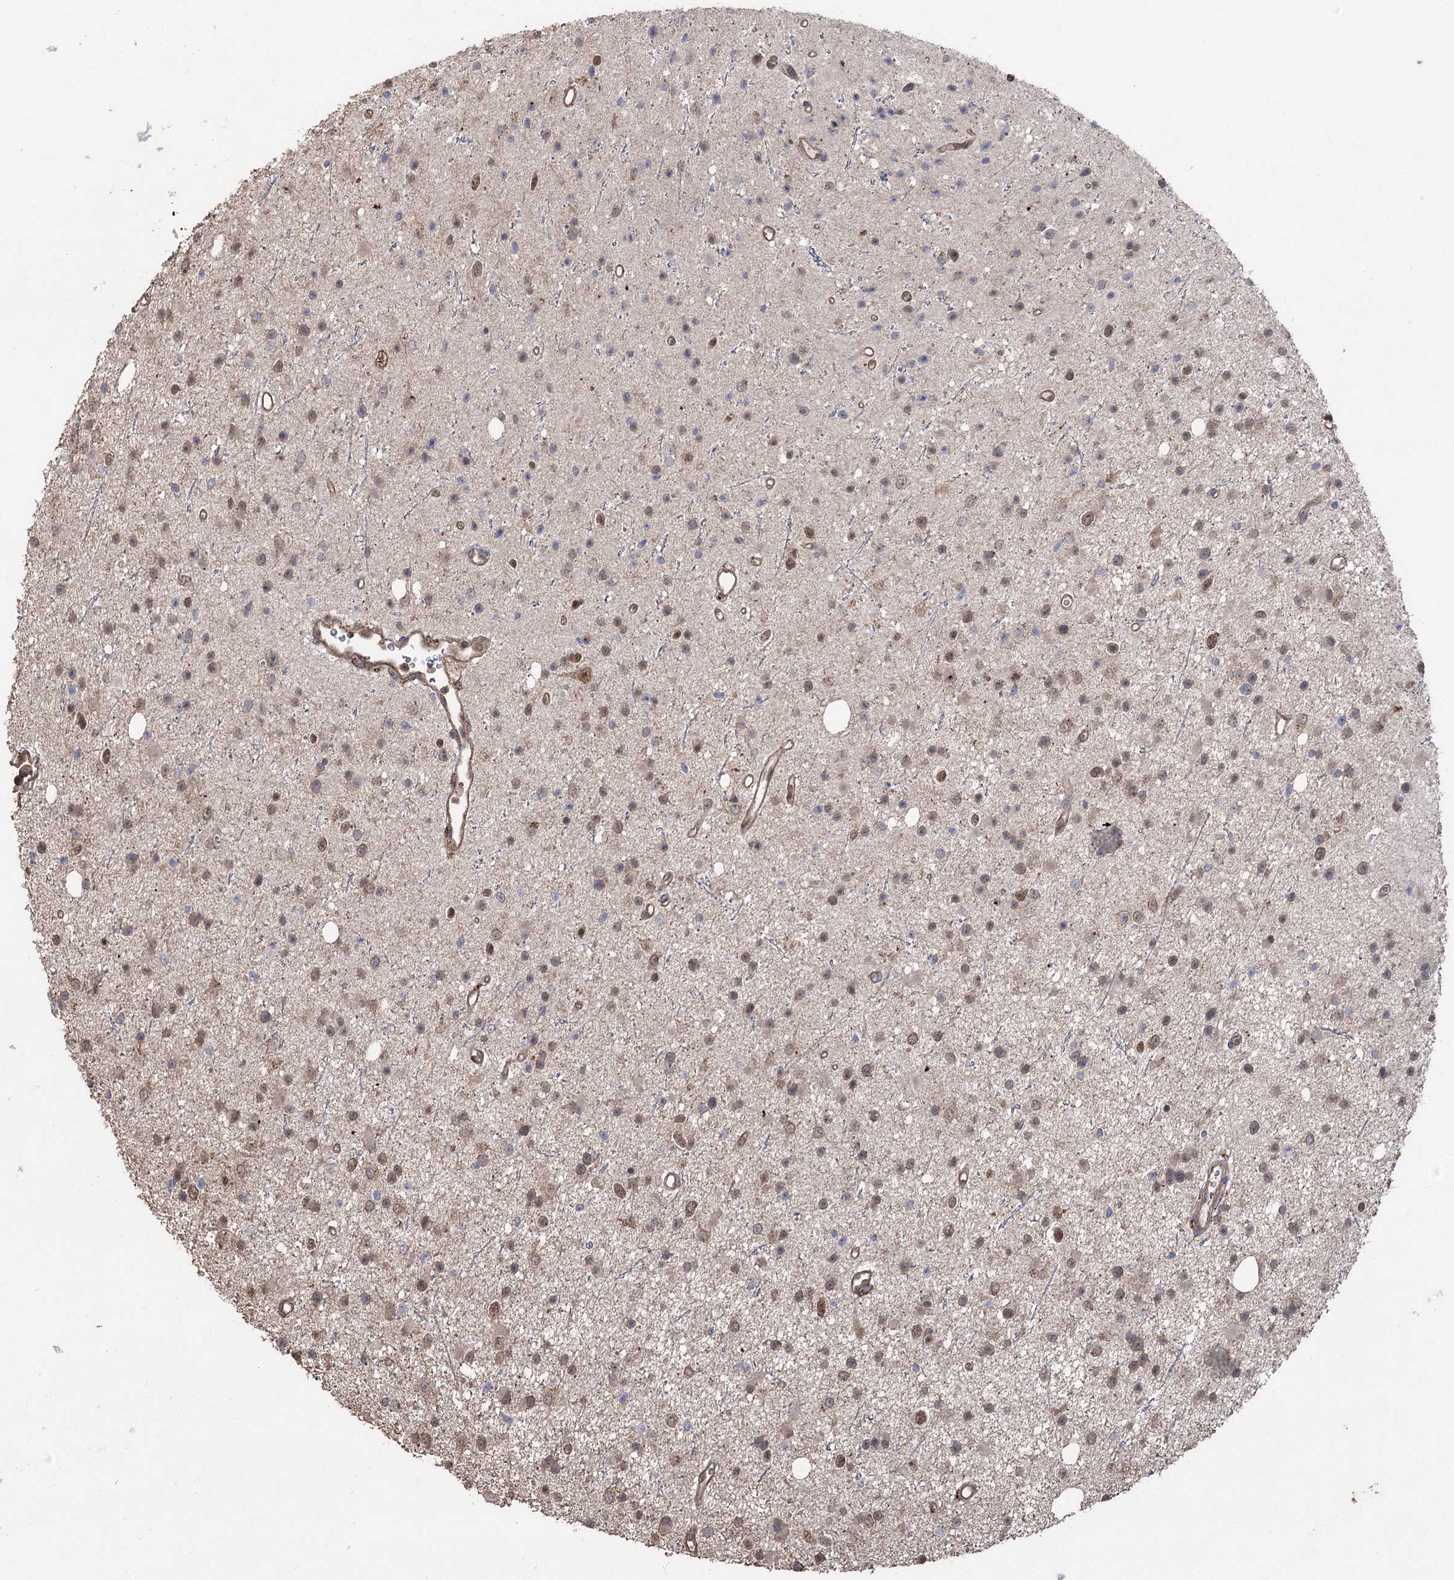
{"staining": {"intensity": "moderate", "quantity": ">75%", "location": "cytoplasmic/membranous,nuclear"}, "tissue": "glioma", "cell_type": "Tumor cells", "image_type": "cancer", "snomed": [{"axis": "morphology", "description": "Glioma, malignant, Low grade"}, {"axis": "topography", "description": "Cerebral cortex"}], "caption": "Tumor cells reveal medium levels of moderate cytoplasmic/membranous and nuclear positivity in approximately >75% of cells in human glioma.", "gene": "FAM13B", "patient": {"sex": "female", "age": 39}}